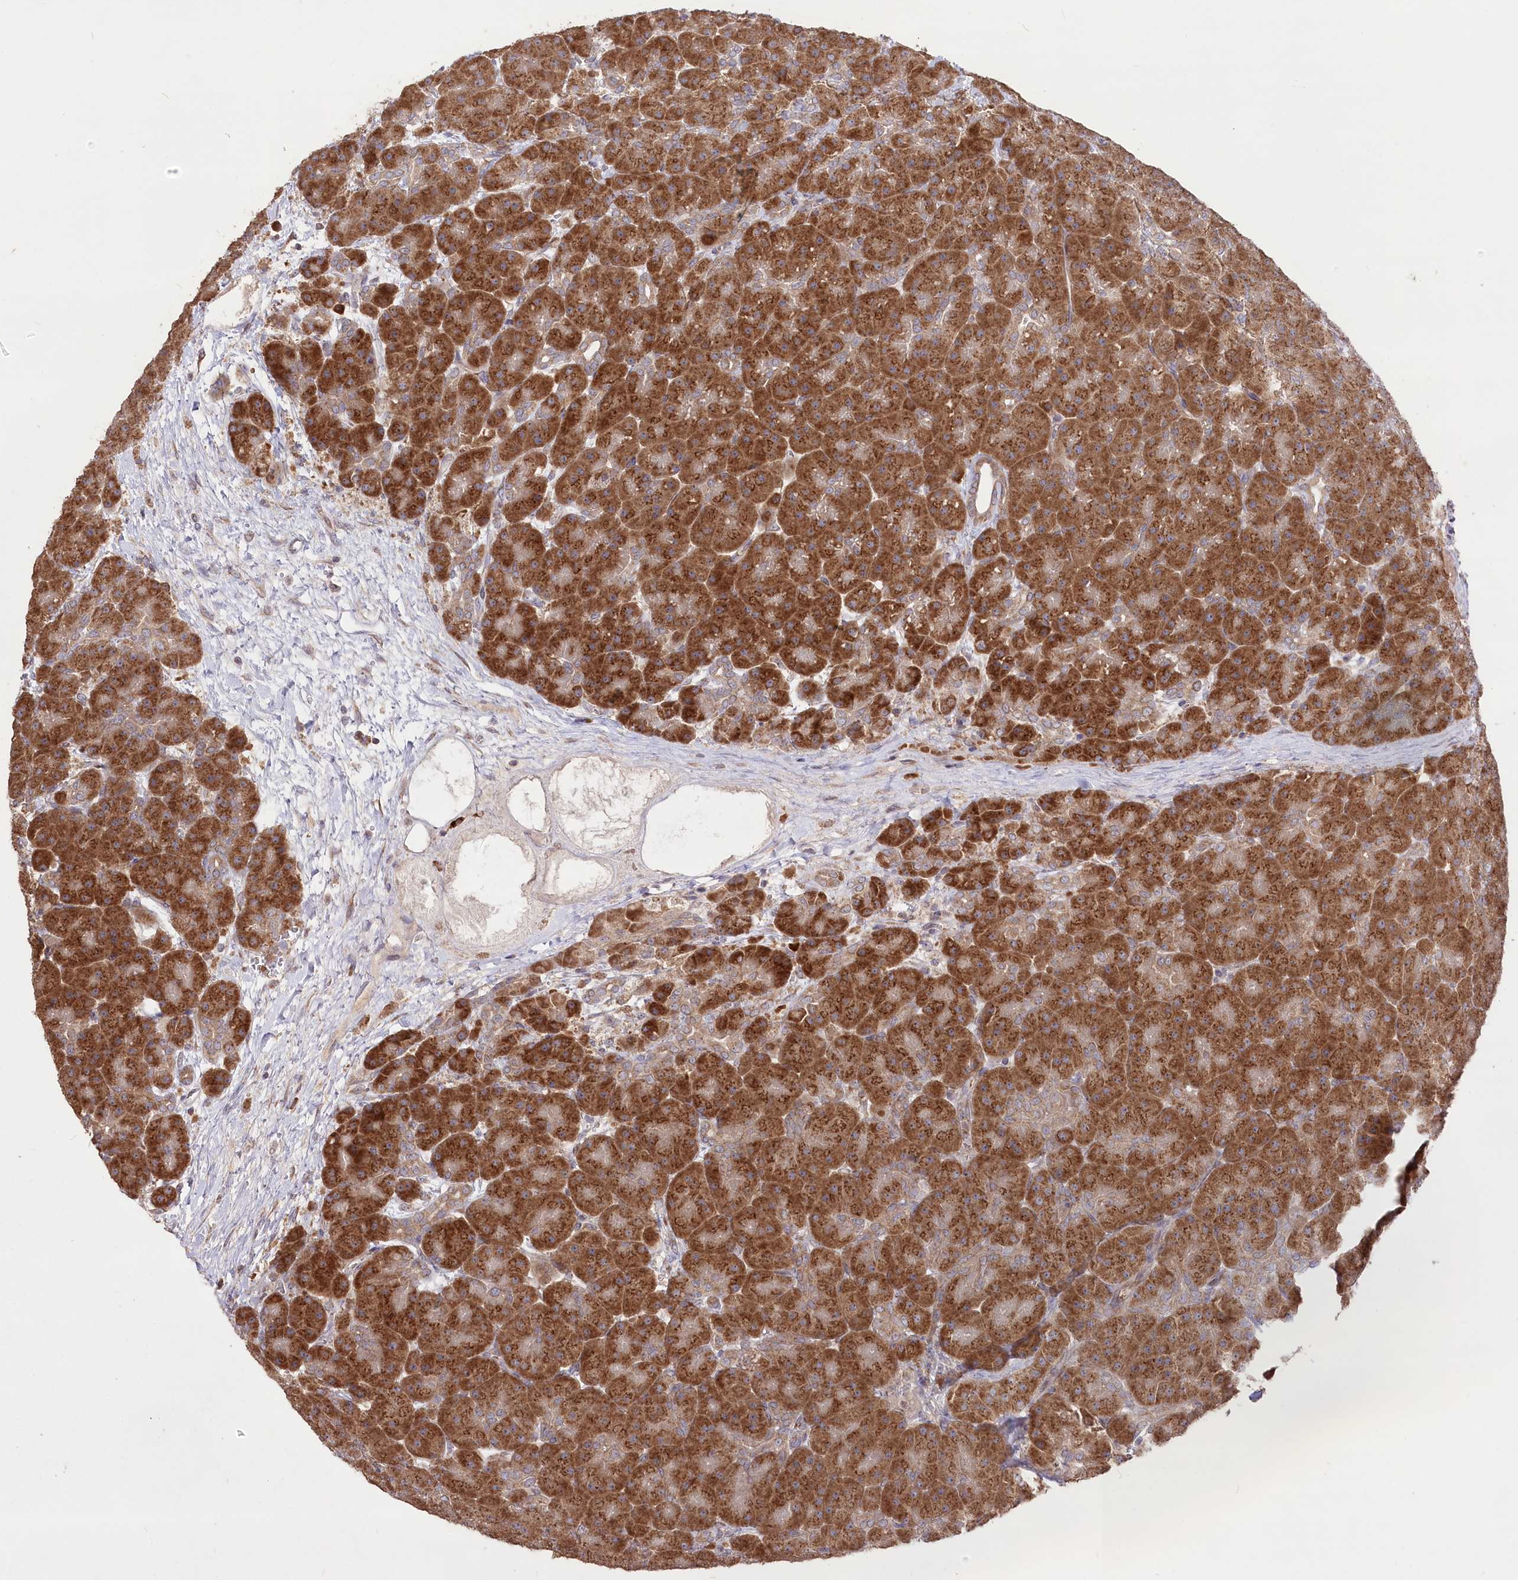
{"staining": {"intensity": "strong", "quantity": ">75%", "location": "cytoplasmic/membranous"}, "tissue": "pancreas", "cell_type": "Exocrine glandular cells", "image_type": "normal", "snomed": [{"axis": "morphology", "description": "Normal tissue, NOS"}, {"axis": "topography", "description": "Pancreas"}], "caption": "This micrograph shows benign pancreas stained with immunohistochemistry (IHC) to label a protein in brown. The cytoplasmic/membranous of exocrine glandular cells show strong positivity for the protein. Nuclei are counter-stained blue.", "gene": "STT3B", "patient": {"sex": "male", "age": 66}}